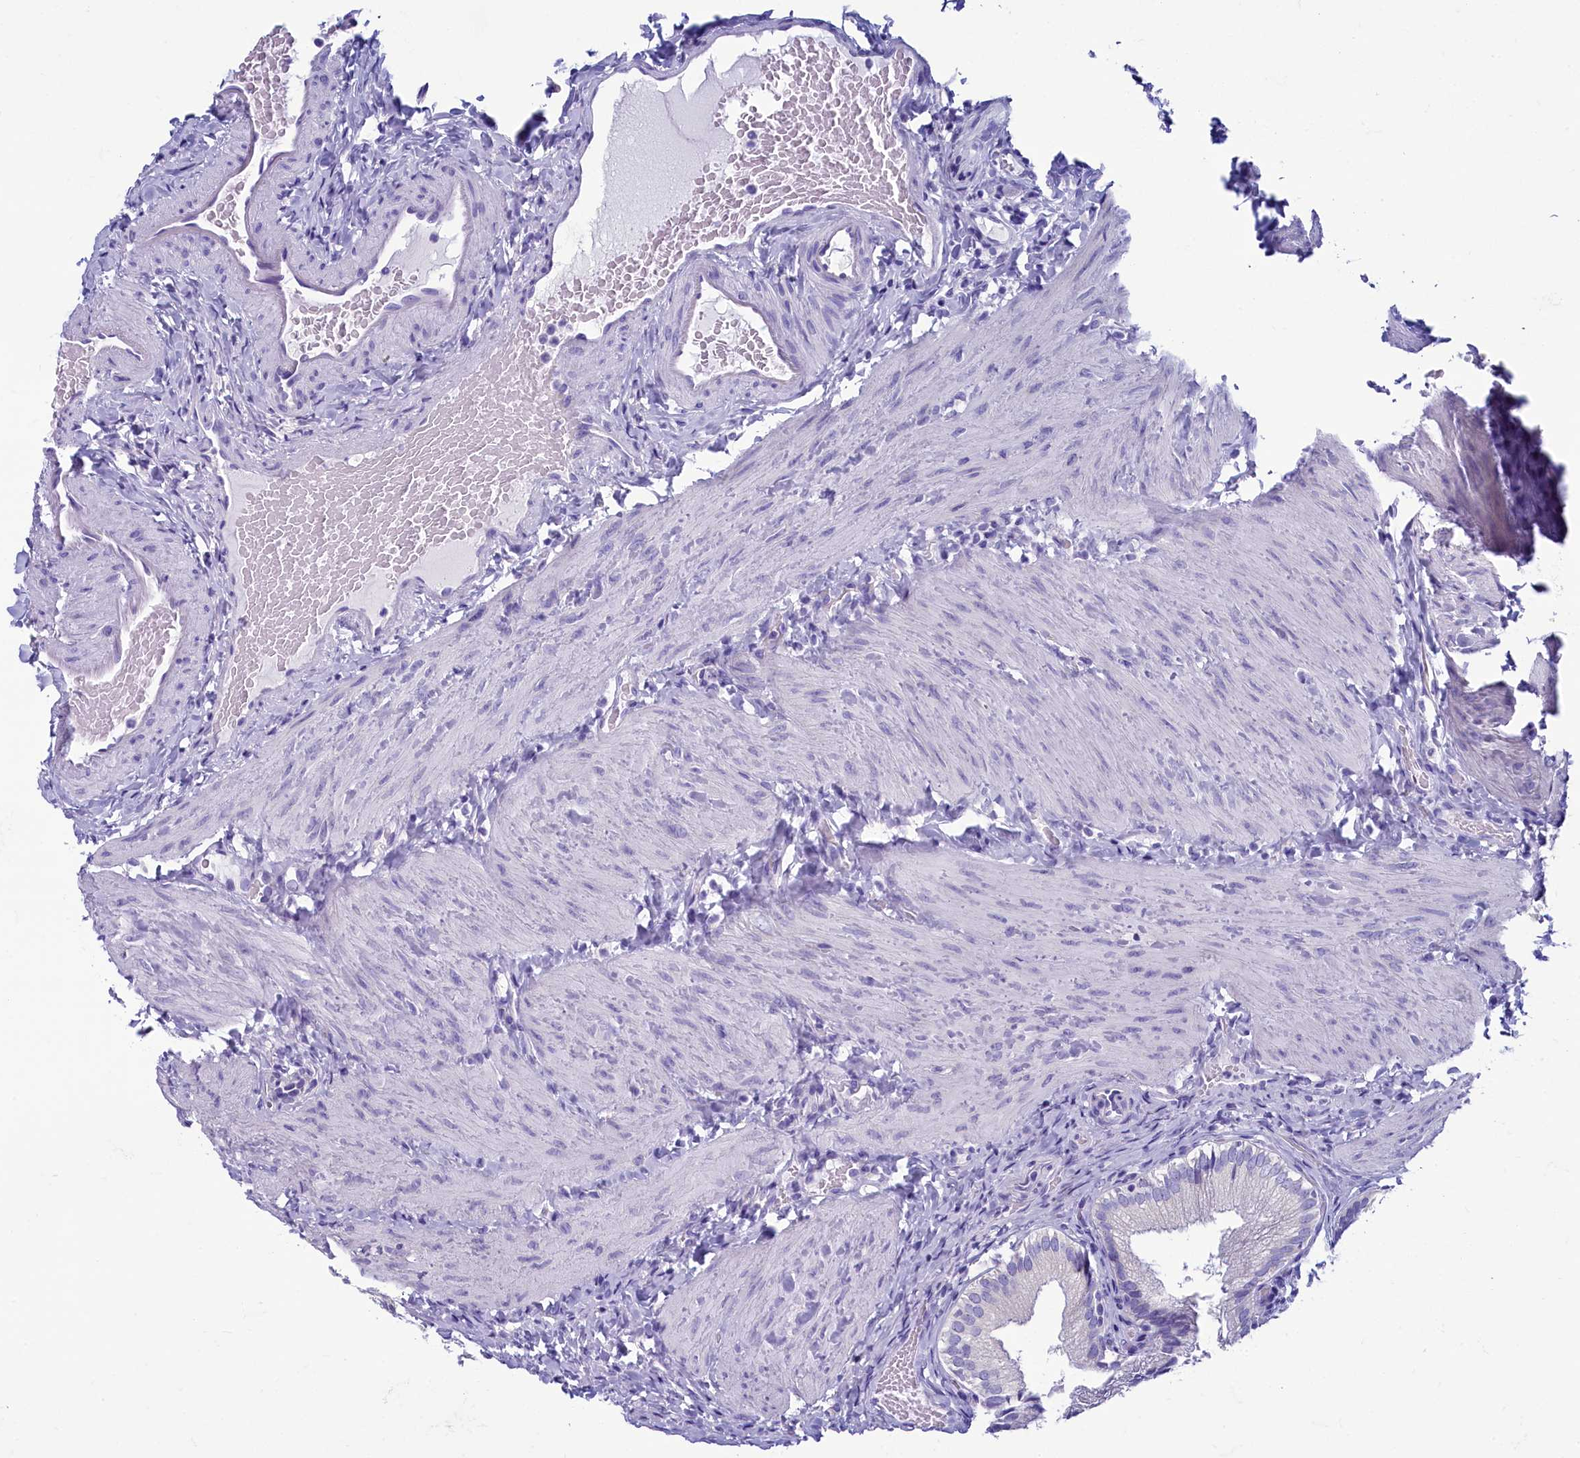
{"staining": {"intensity": "negative", "quantity": "none", "location": "none"}, "tissue": "gallbladder", "cell_type": "Glandular cells", "image_type": "normal", "snomed": [{"axis": "morphology", "description": "Normal tissue, NOS"}, {"axis": "topography", "description": "Gallbladder"}], "caption": "An image of gallbladder stained for a protein demonstrates no brown staining in glandular cells.", "gene": "SKA3", "patient": {"sex": "female", "age": 30}}